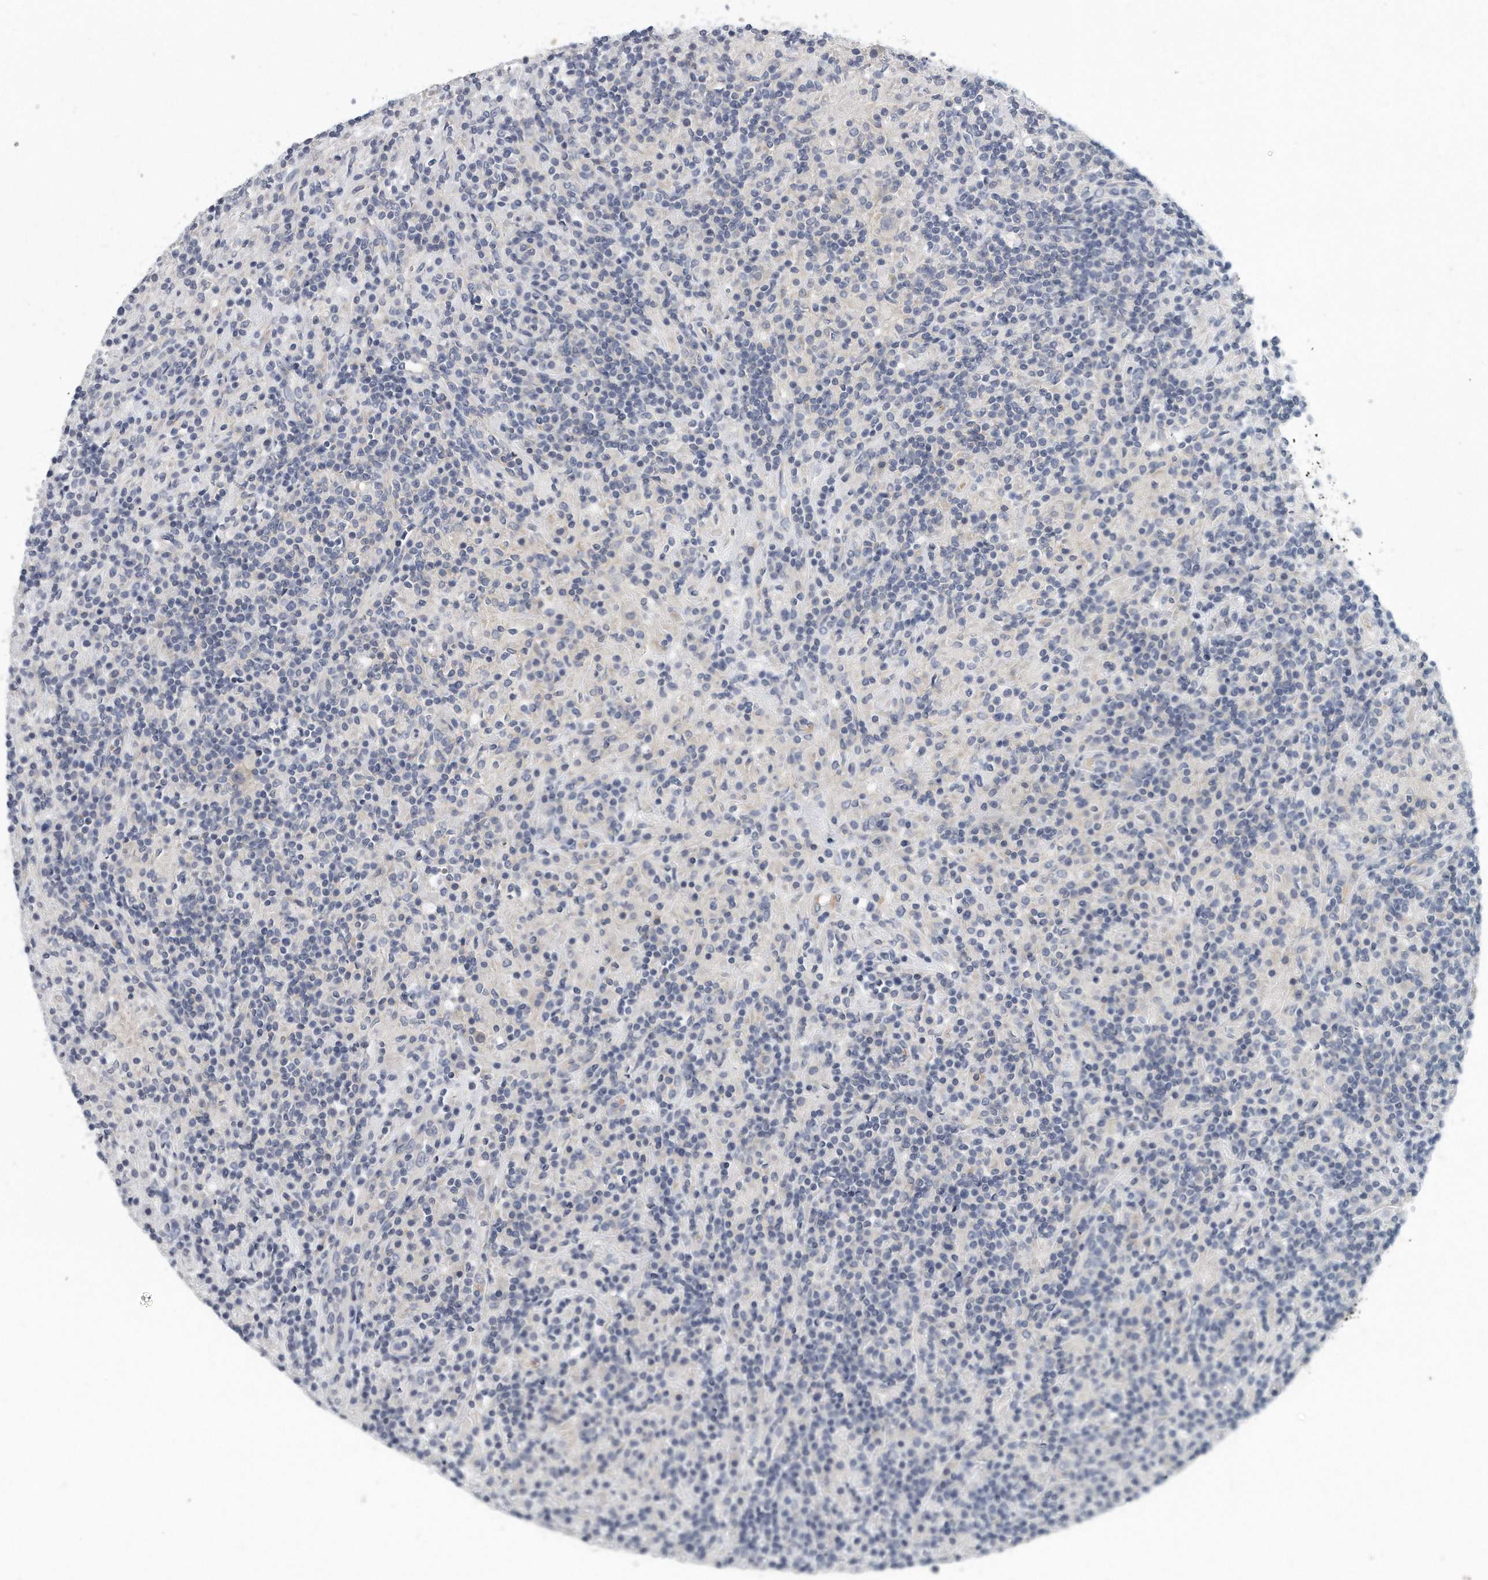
{"staining": {"intensity": "negative", "quantity": "none", "location": "none"}, "tissue": "lymphoma", "cell_type": "Tumor cells", "image_type": "cancer", "snomed": [{"axis": "morphology", "description": "Hodgkin's disease, NOS"}, {"axis": "topography", "description": "Lymph node"}], "caption": "Hodgkin's disease was stained to show a protein in brown. There is no significant expression in tumor cells. (DAB (3,3'-diaminobenzidine) immunohistochemistry (IHC) visualized using brightfield microscopy, high magnification).", "gene": "PLEKHA6", "patient": {"sex": "male", "age": 70}}